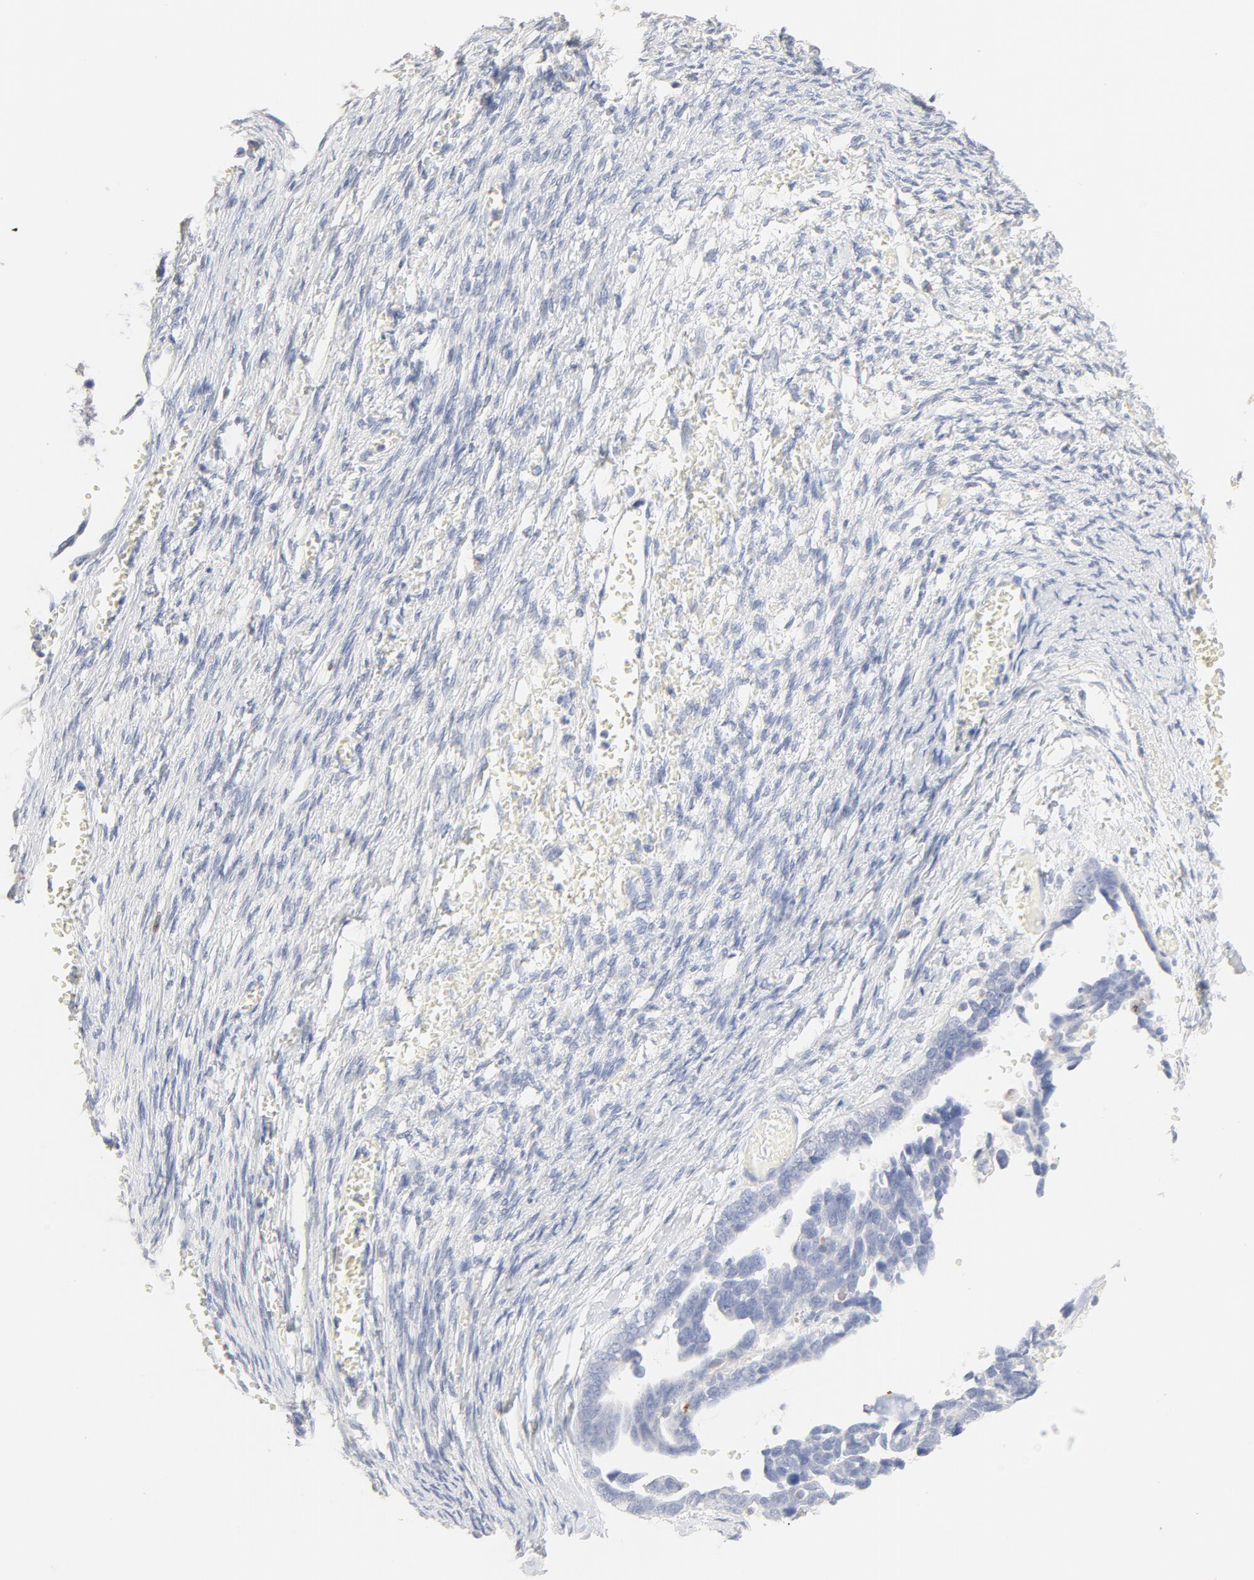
{"staining": {"intensity": "negative", "quantity": "none", "location": "none"}, "tissue": "ovarian cancer", "cell_type": "Tumor cells", "image_type": "cancer", "snomed": [{"axis": "morphology", "description": "Cystadenocarcinoma, serous, NOS"}, {"axis": "topography", "description": "Ovary"}], "caption": "Immunohistochemistry (IHC) of ovarian cancer (serous cystadenocarcinoma) exhibits no staining in tumor cells.", "gene": "FCGBP", "patient": {"sex": "female", "age": 69}}